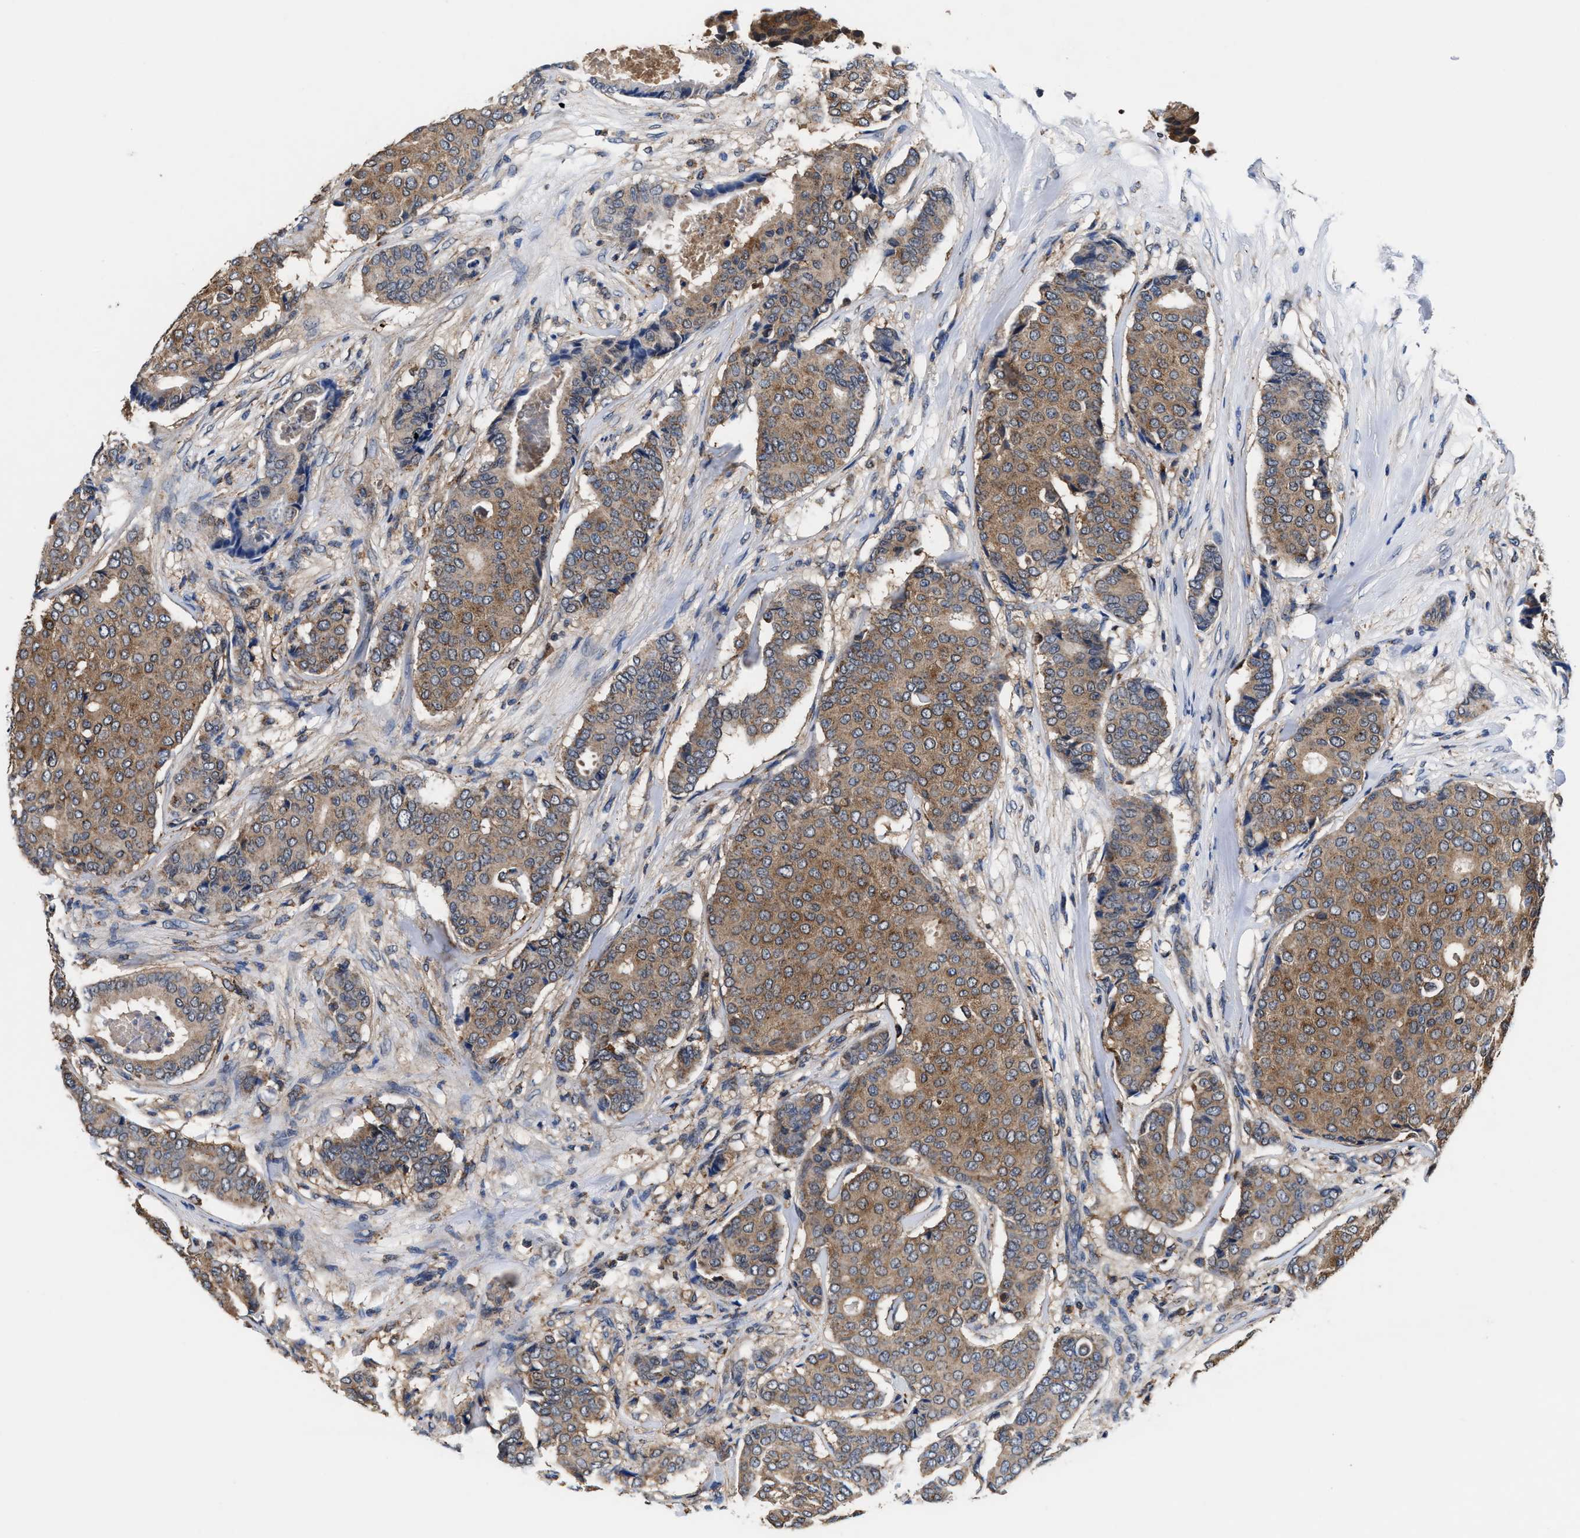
{"staining": {"intensity": "moderate", "quantity": ">75%", "location": "cytoplasmic/membranous"}, "tissue": "breast cancer", "cell_type": "Tumor cells", "image_type": "cancer", "snomed": [{"axis": "morphology", "description": "Duct carcinoma"}, {"axis": "topography", "description": "Breast"}], "caption": "Breast cancer stained for a protein (brown) shows moderate cytoplasmic/membranous positive staining in approximately >75% of tumor cells.", "gene": "ACLY", "patient": {"sex": "female", "age": 75}}